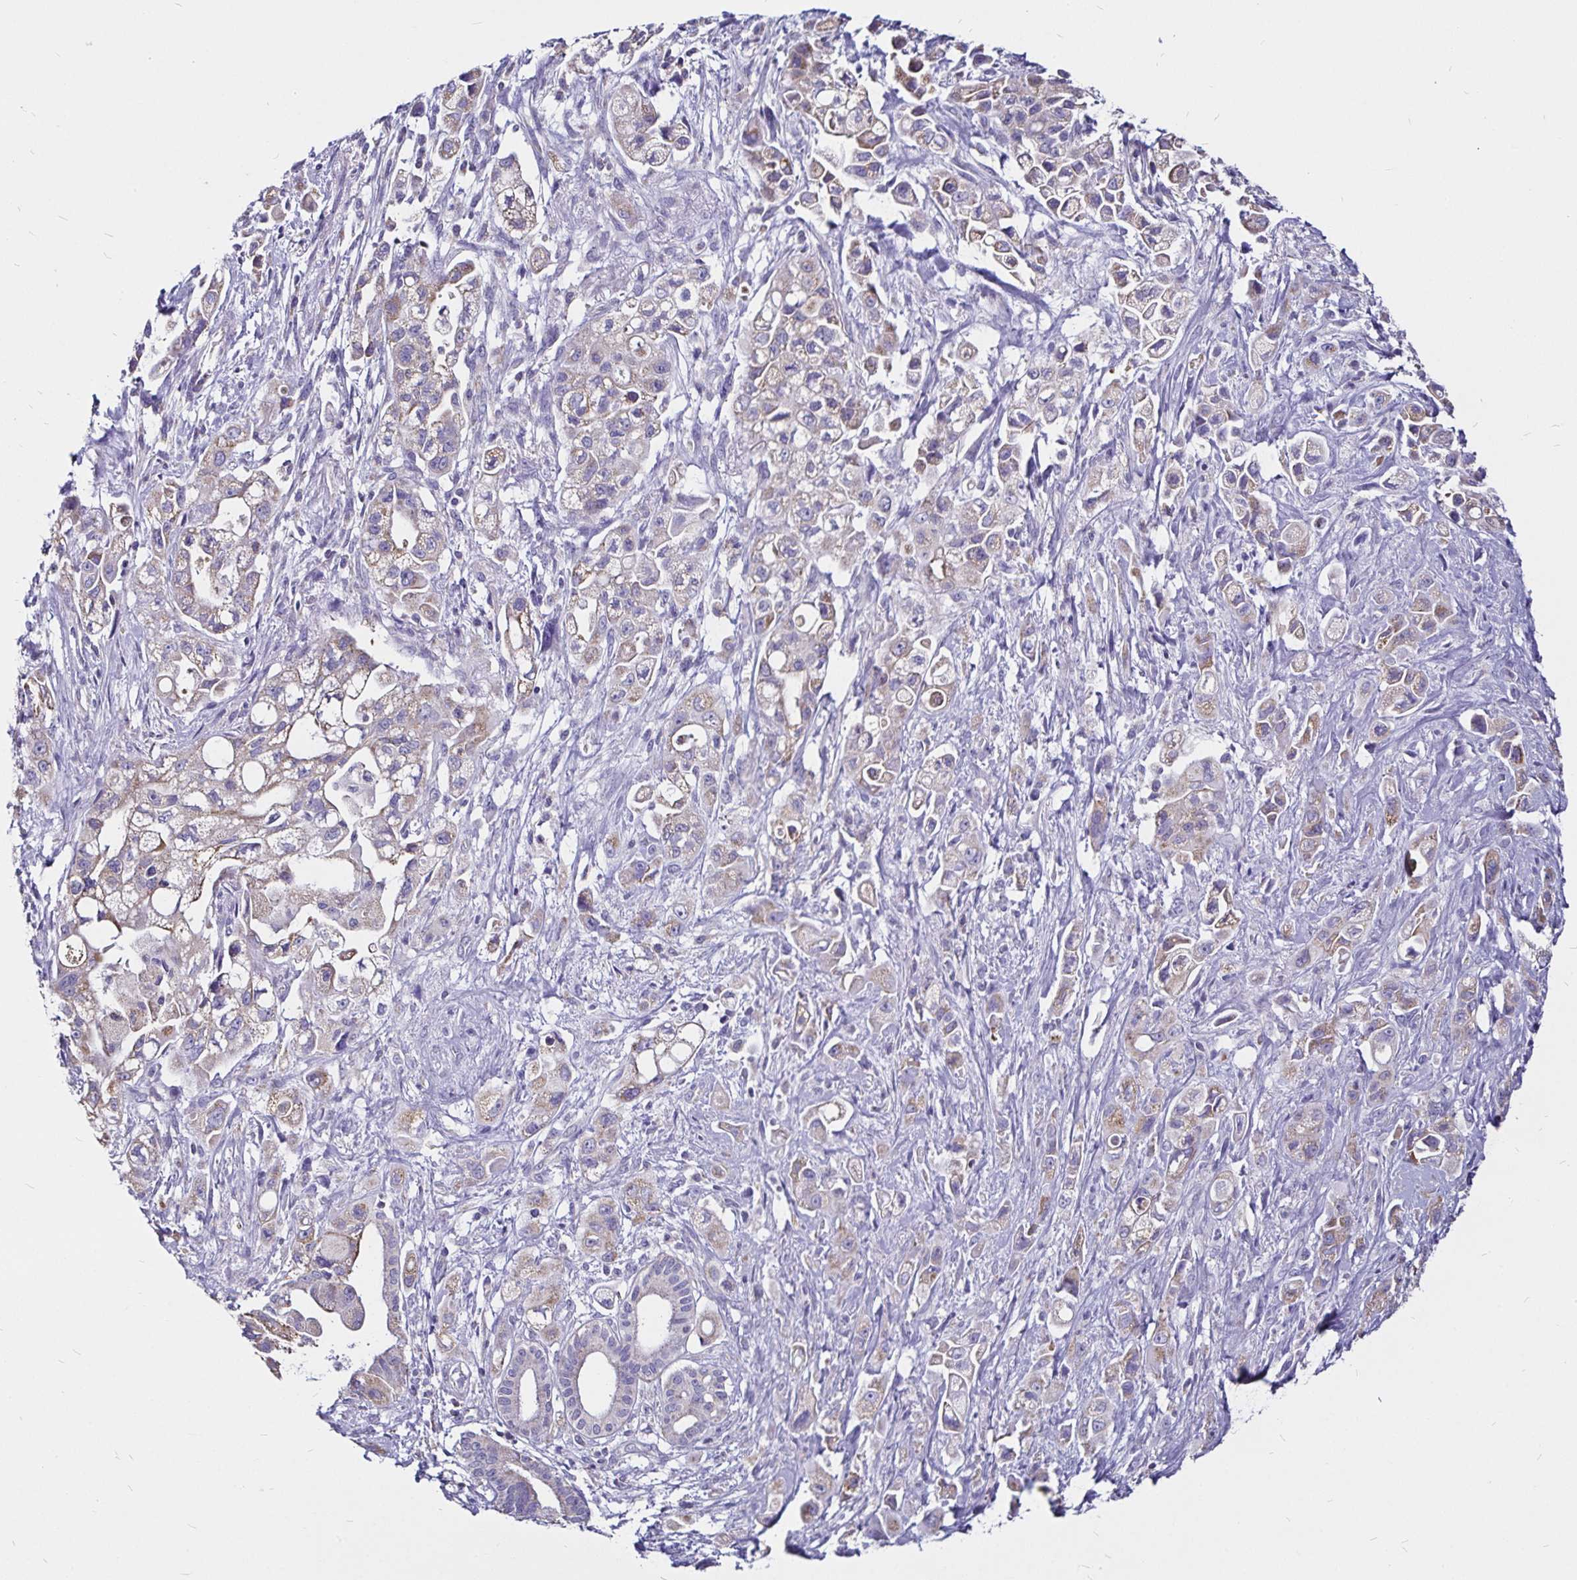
{"staining": {"intensity": "weak", "quantity": "<25%", "location": "cytoplasmic/membranous"}, "tissue": "pancreatic cancer", "cell_type": "Tumor cells", "image_type": "cancer", "snomed": [{"axis": "morphology", "description": "Adenocarcinoma, NOS"}, {"axis": "topography", "description": "Pancreas"}], "caption": "This histopathology image is of pancreatic cancer stained with immunohistochemistry (IHC) to label a protein in brown with the nuclei are counter-stained blue. There is no positivity in tumor cells. (DAB immunohistochemistry (IHC) visualized using brightfield microscopy, high magnification).", "gene": "PGAM2", "patient": {"sex": "female", "age": 66}}